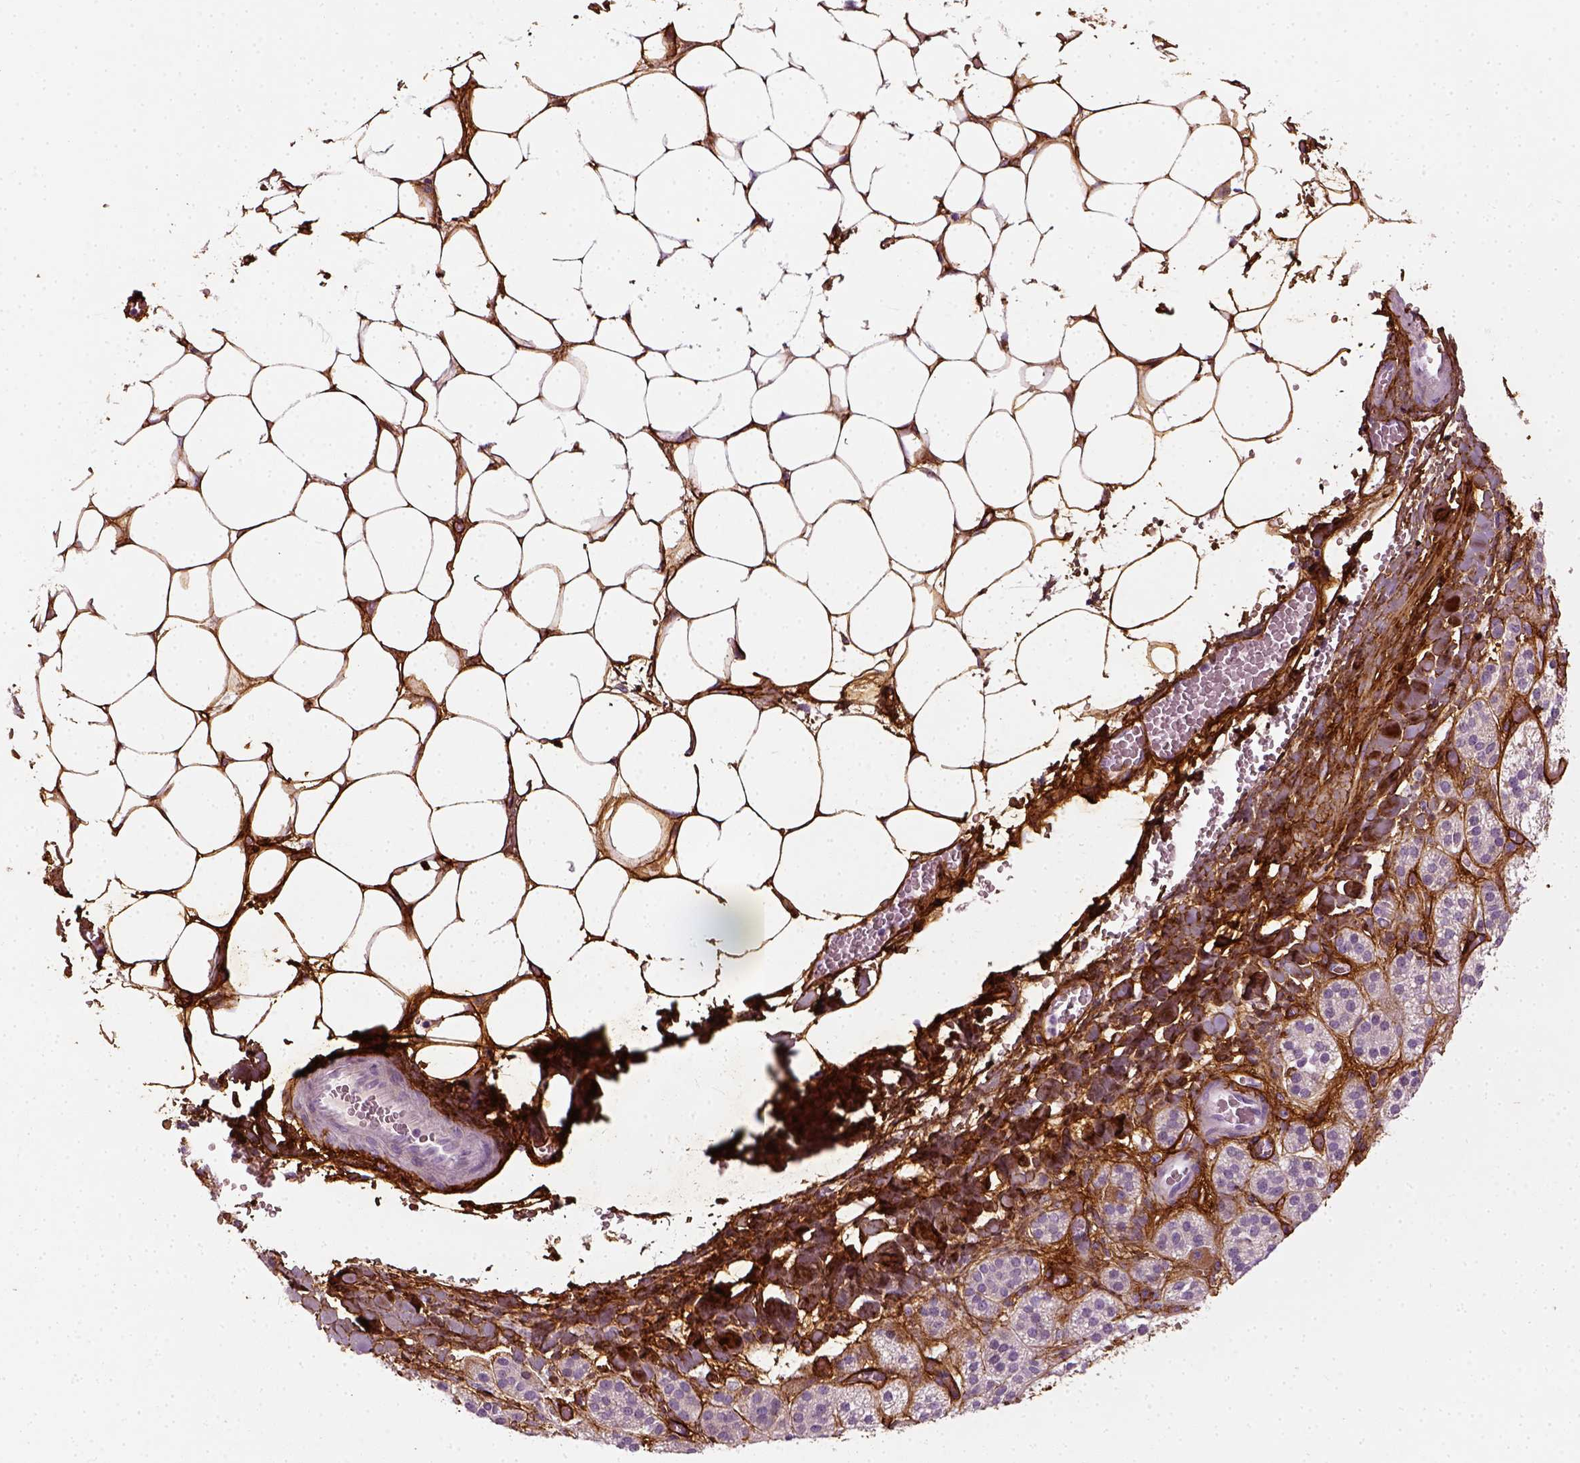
{"staining": {"intensity": "negative", "quantity": "none", "location": "none"}, "tissue": "adrenal gland", "cell_type": "Glandular cells", "image_type": "normal", "snomed": [{"axis": "morphology", "description": "Normal tissue, NOS"}, {"axis": "topography", "description": "Adrenal gland"}], "caption": "The histopathology image shows no staining of glandular cells in benign adrenal gland.", "gene": "COL6A2", "patient": {"sex": "male", "age": 53}}